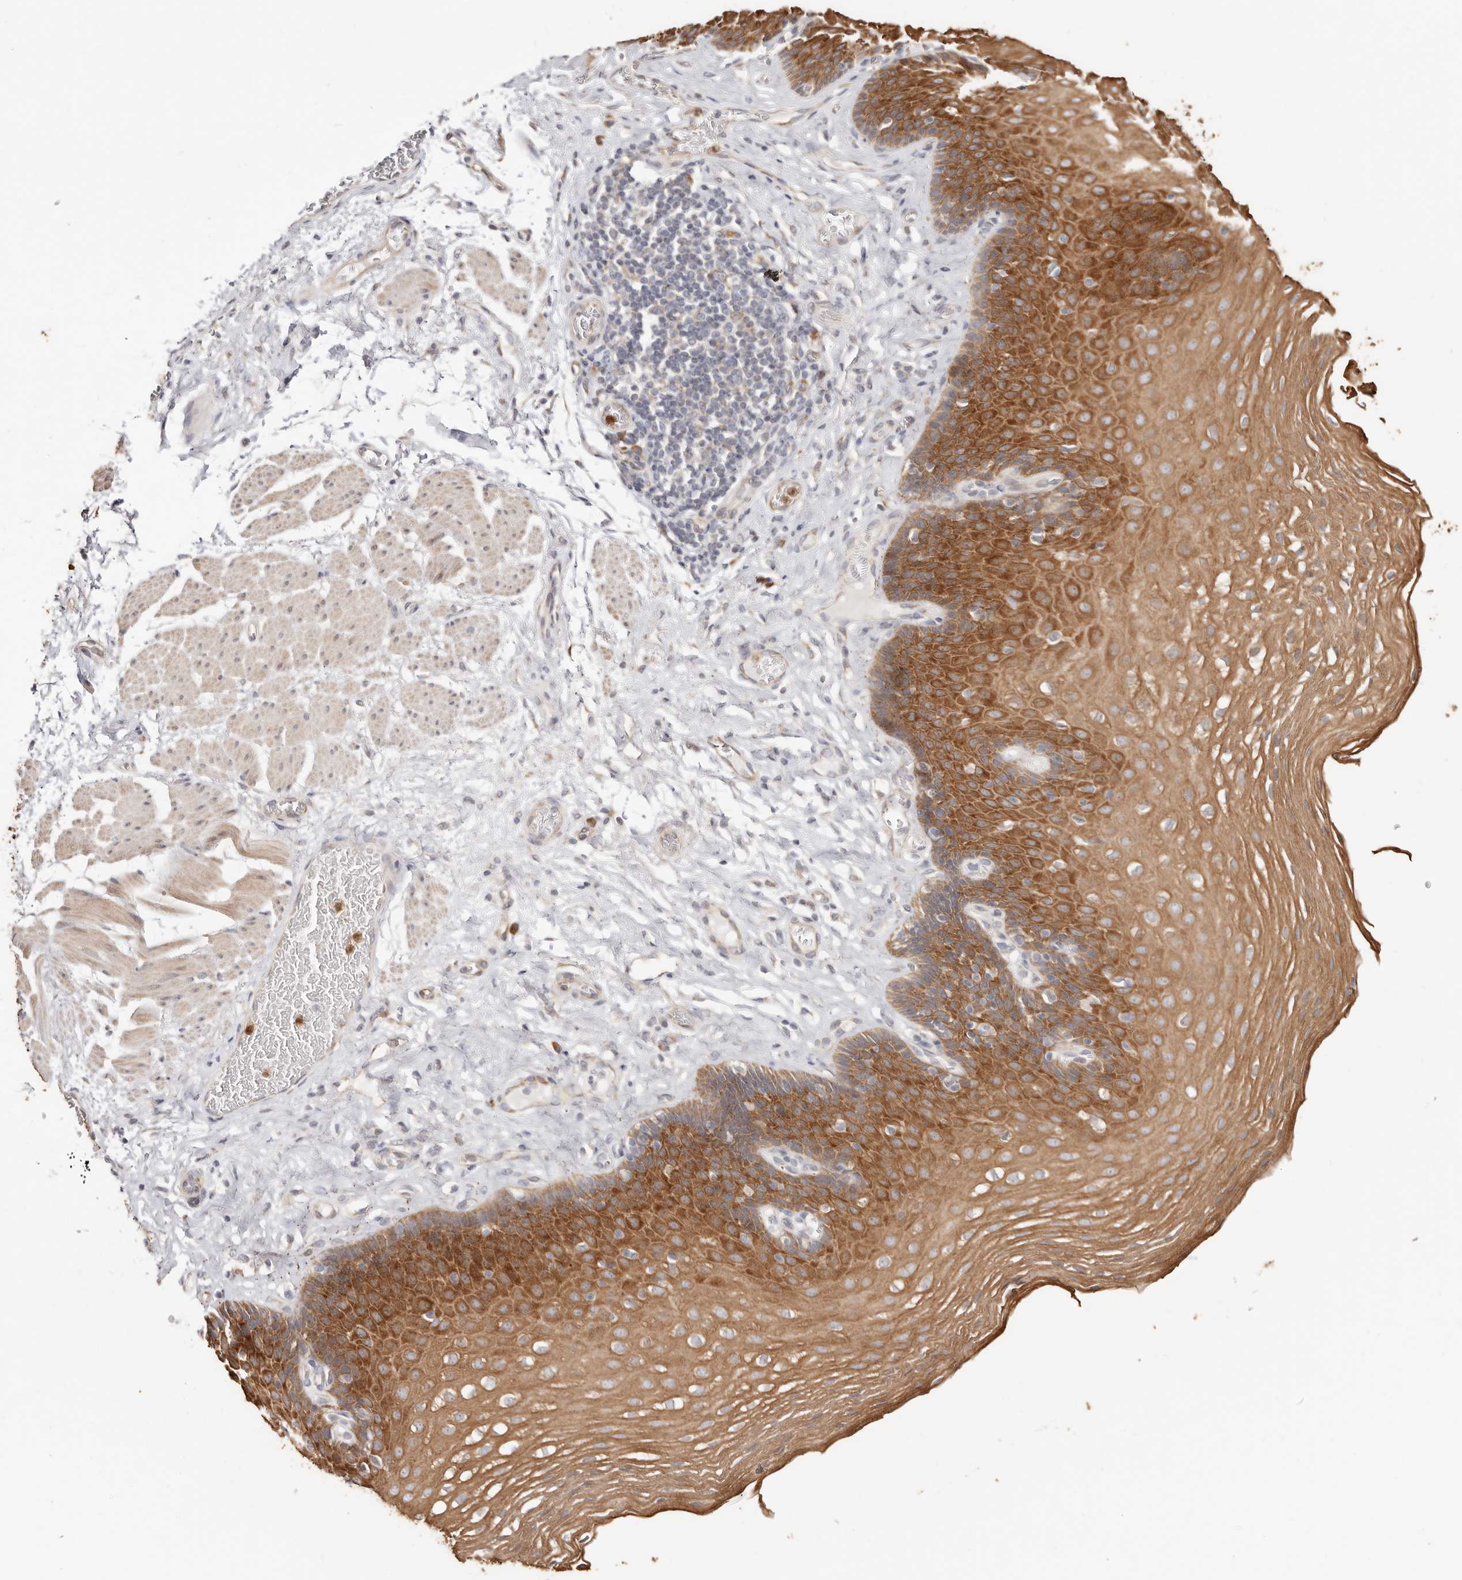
{"staining": {"intensity": "moderate", "quantity": ">75%", "location": "cytoplasmic/membranous"}, "tissue": "esophagus", "cell_type": "Squamous epithelial cells", "image_type": "normal", "snomed": [{"axis": "morphology", "description": "Normal tissue, NOS"}, {"axis": "topography", "description": "Esophagus"}], "caption": "Squamous epithelial cells demonstrate moderate cytoplasmic/membranous staining in approximately >75% of cells in normal esophagus. (brown staining indicates protein expression, while blue staining denotes nuclei).", "gene": "BCL2L15", "patient": {"sex": "female", "age": 66}}